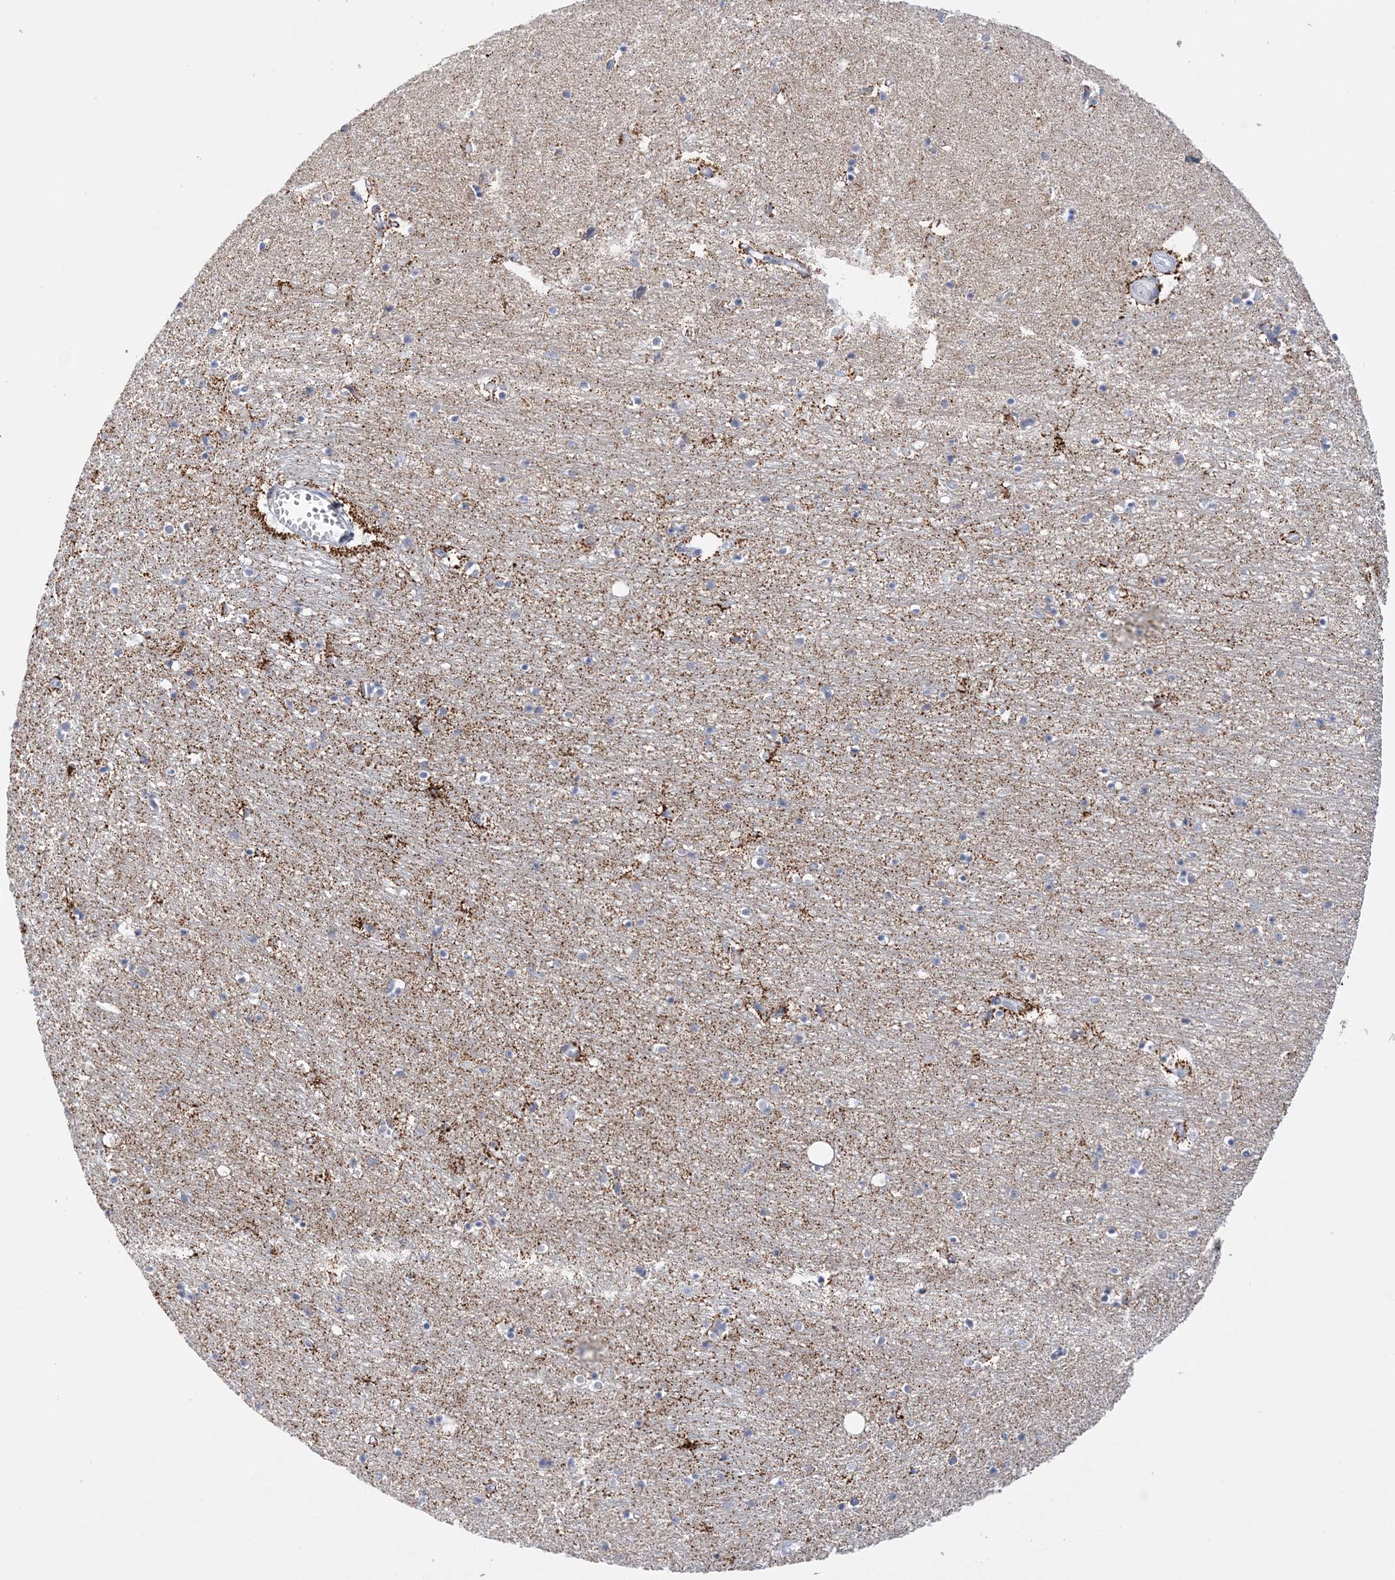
{"staining": {"intensity": "strong", "quantity": "<25%", "location": "cytoplasmic/membranous"}, "tissue": "hippocampus", "cell_type": "Glial cells", "image_type": "normal", "snomed": [{"axis": "morphology", "description": "Normal tissue, NOS"}, {"axis": "topography", "description": "Hippocampus"}], "caption": "Protein expression analysis of benign human hippocampus reveals strong cytoplasmic/membranous expression in about <25% of glial cells. (brown staining indicates protein expression, while blue staining denotes nuclei).", "gene": "NIT2", "patient": {"sex": "female", "age": 64}}